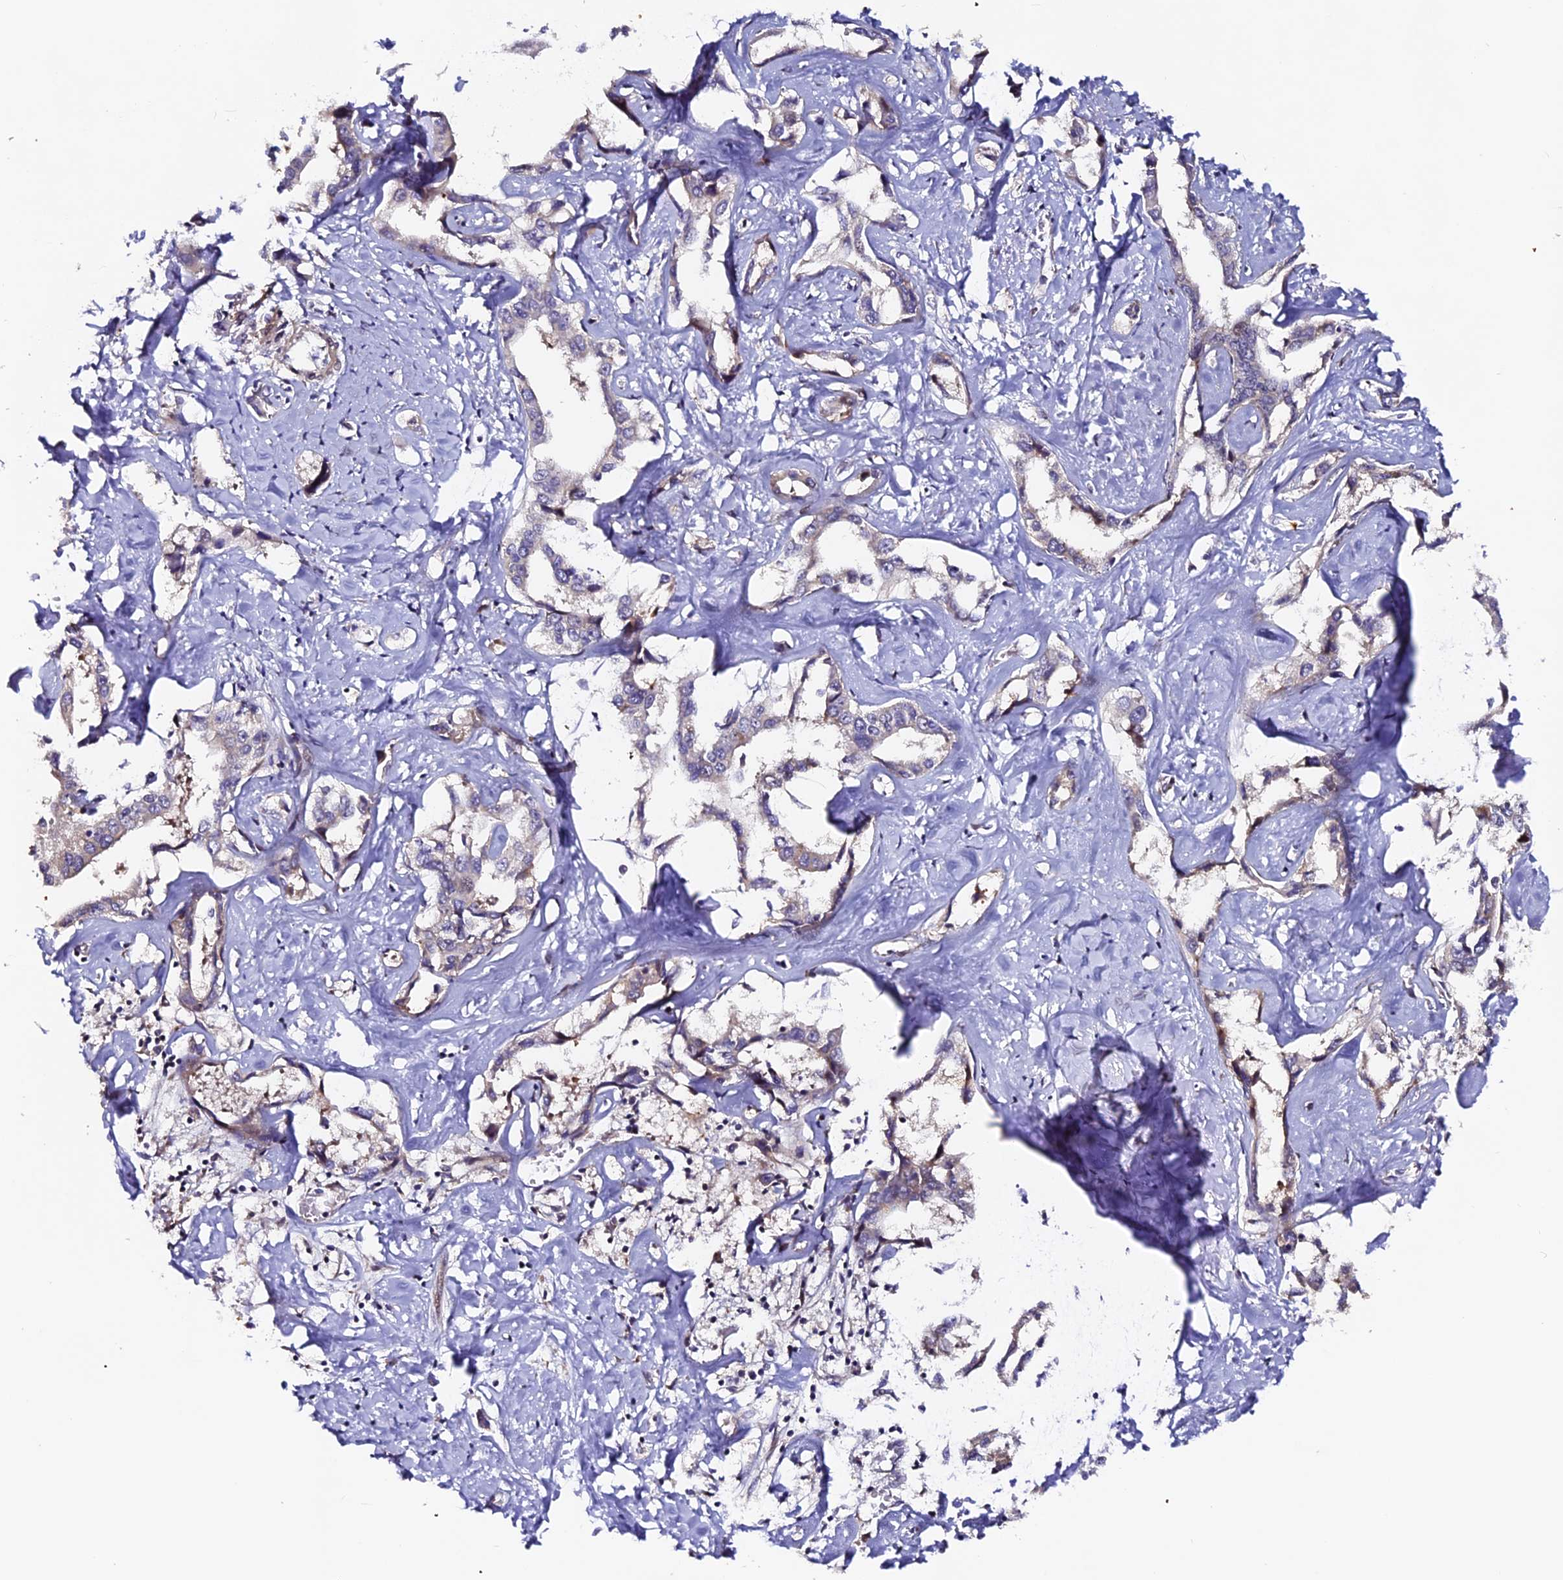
{"staining": {"intensity": "negative", "quantity": "none", "location": "none"}, "tissue": "liver cancer", "cell_type": "Tumor cells", "image_type": "cancer", "snomed": [{"axis": "morphology", "description": "Cholangiocarcinoma"}, {"axis": "topography", "description": "Liver"}], "caption": "This is an immunohistochemistry (IHC) micrograph of liver cancer. There is no staining in tumor cells.", "gene": "RAB28", "patient": {"sex": "male", "age": 59}}